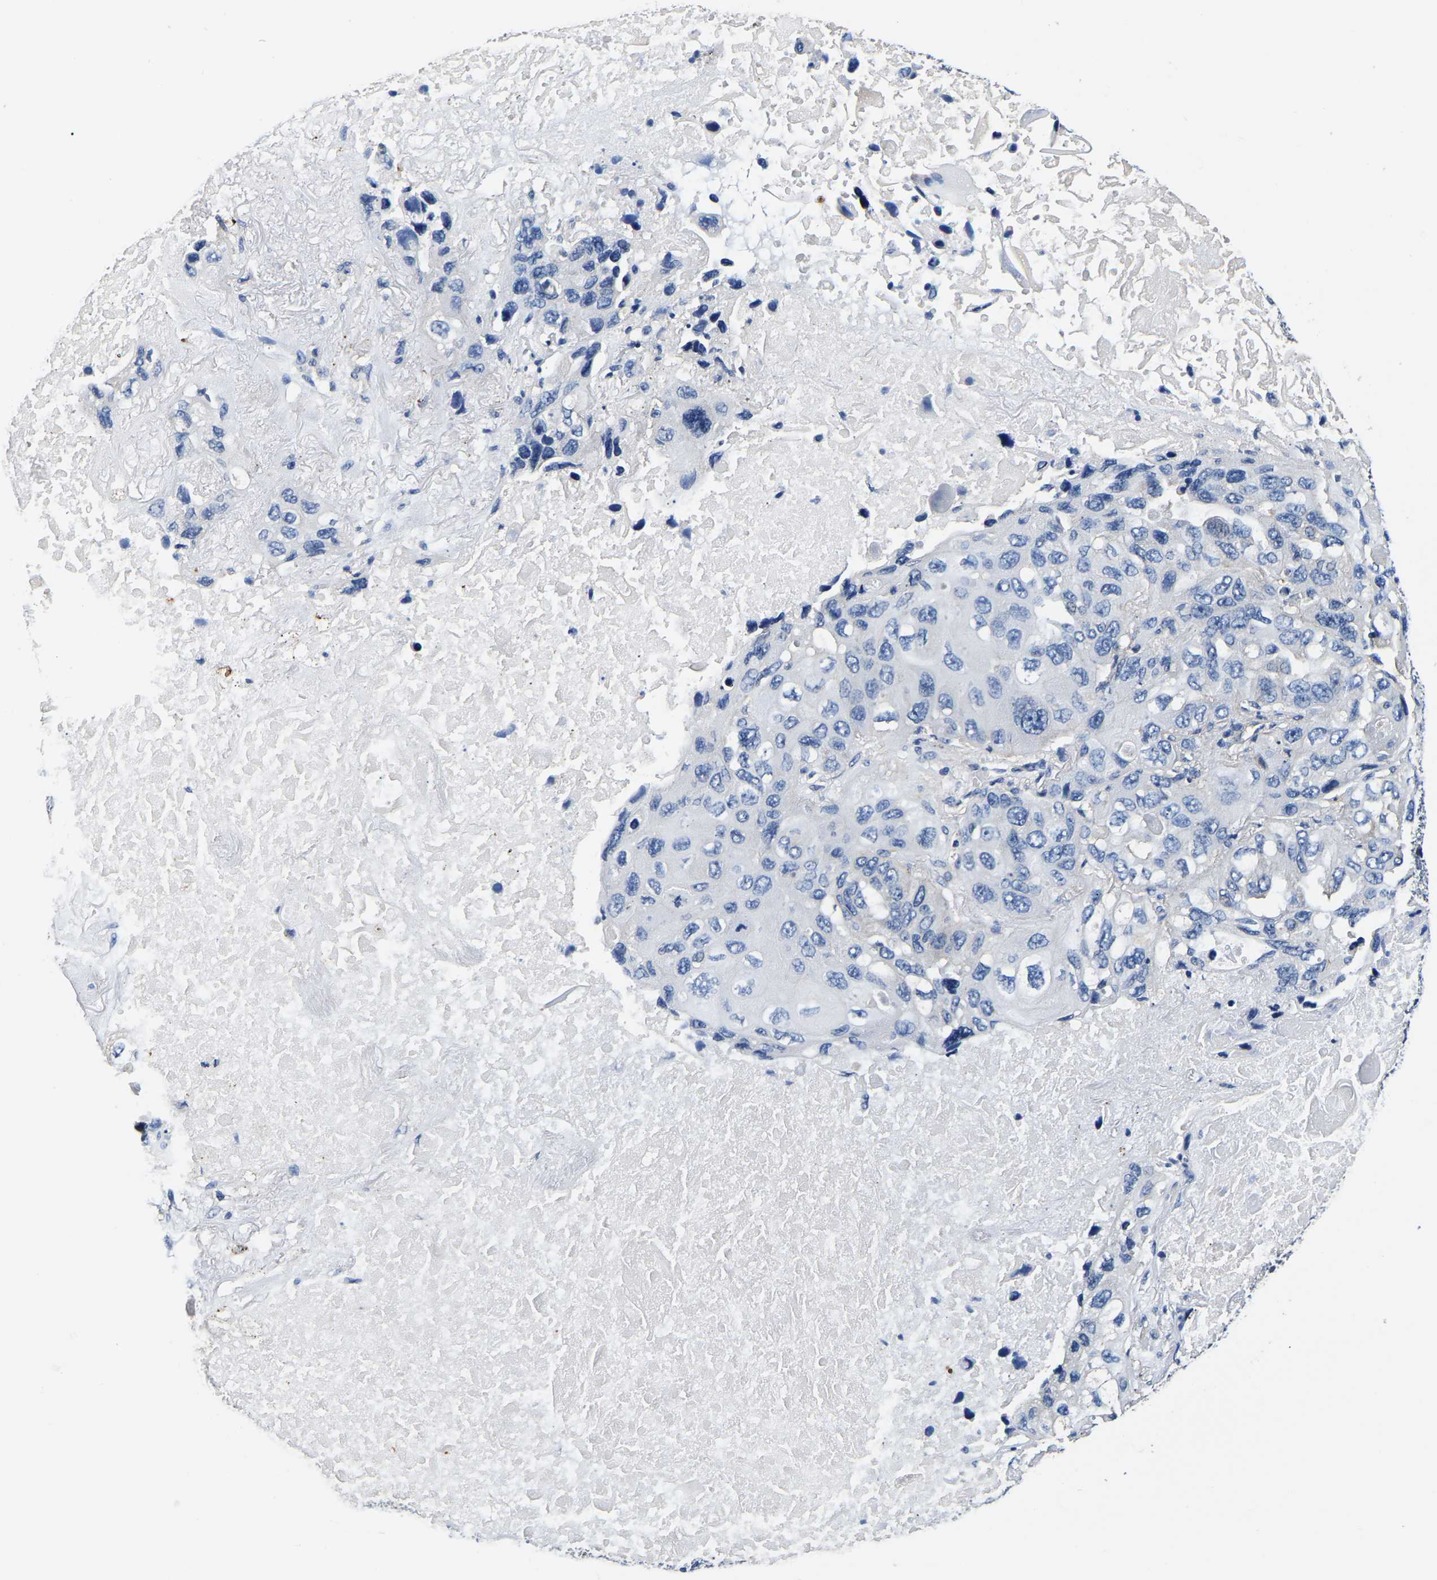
{"staining": {"intensity": "negative", "quantity": "none", "location": "none"}, "tissue": "lung cancer", "cell_type": "Tumor cells", "image_type": "cancer", "snomed": [{"axis": "morphology", "description": "Squamous cell carcinoma, NOS"}, {"axis": "topography", "description": "Lung"}], "caption": "Tumor cells show no significant positivity in lung squamous cell carcinoma.", "gene": "SH3GLB1", "patient": {"sex": "female", "age": 73}}